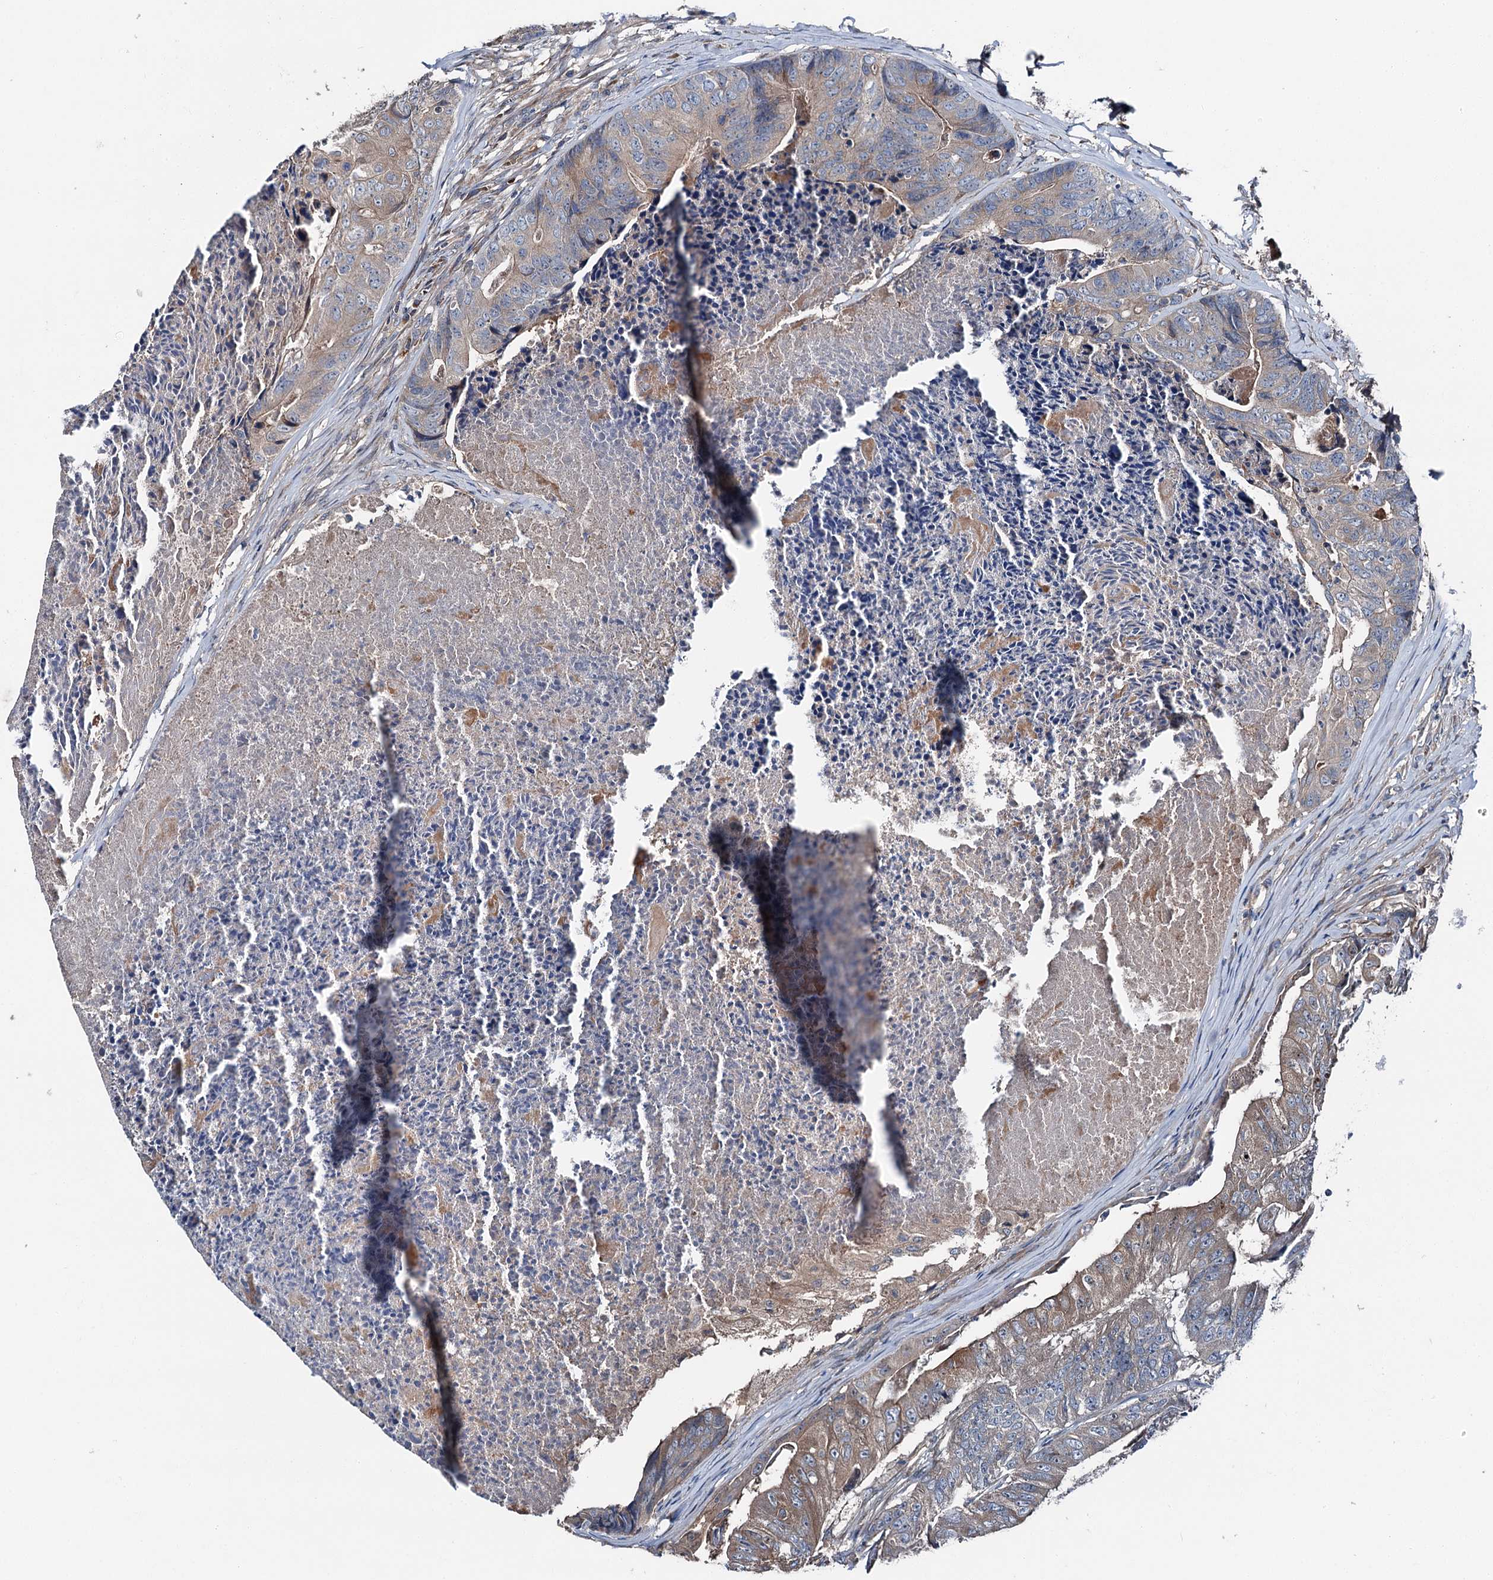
{"staining": {"intensity": "weak", "quantity": "25%-75%", "location": "cytoplasmic/membranous"}, "tissue": "colorectal cancer", "cell_type": "Tumor cells", "image_type": "cancer", "snomed": [{"axis": "morphology", "description": "Adenocarcinoma, NOS"}, {"axis": "topography", "description": "Colon"}], "caption": "A brown stain shows weak cytoplasmic/membranous expression of a protein in human colorectal cancer tumor cells.", "gene": "SLC22A25", "patient": {"sex": "female", "age": 67}}